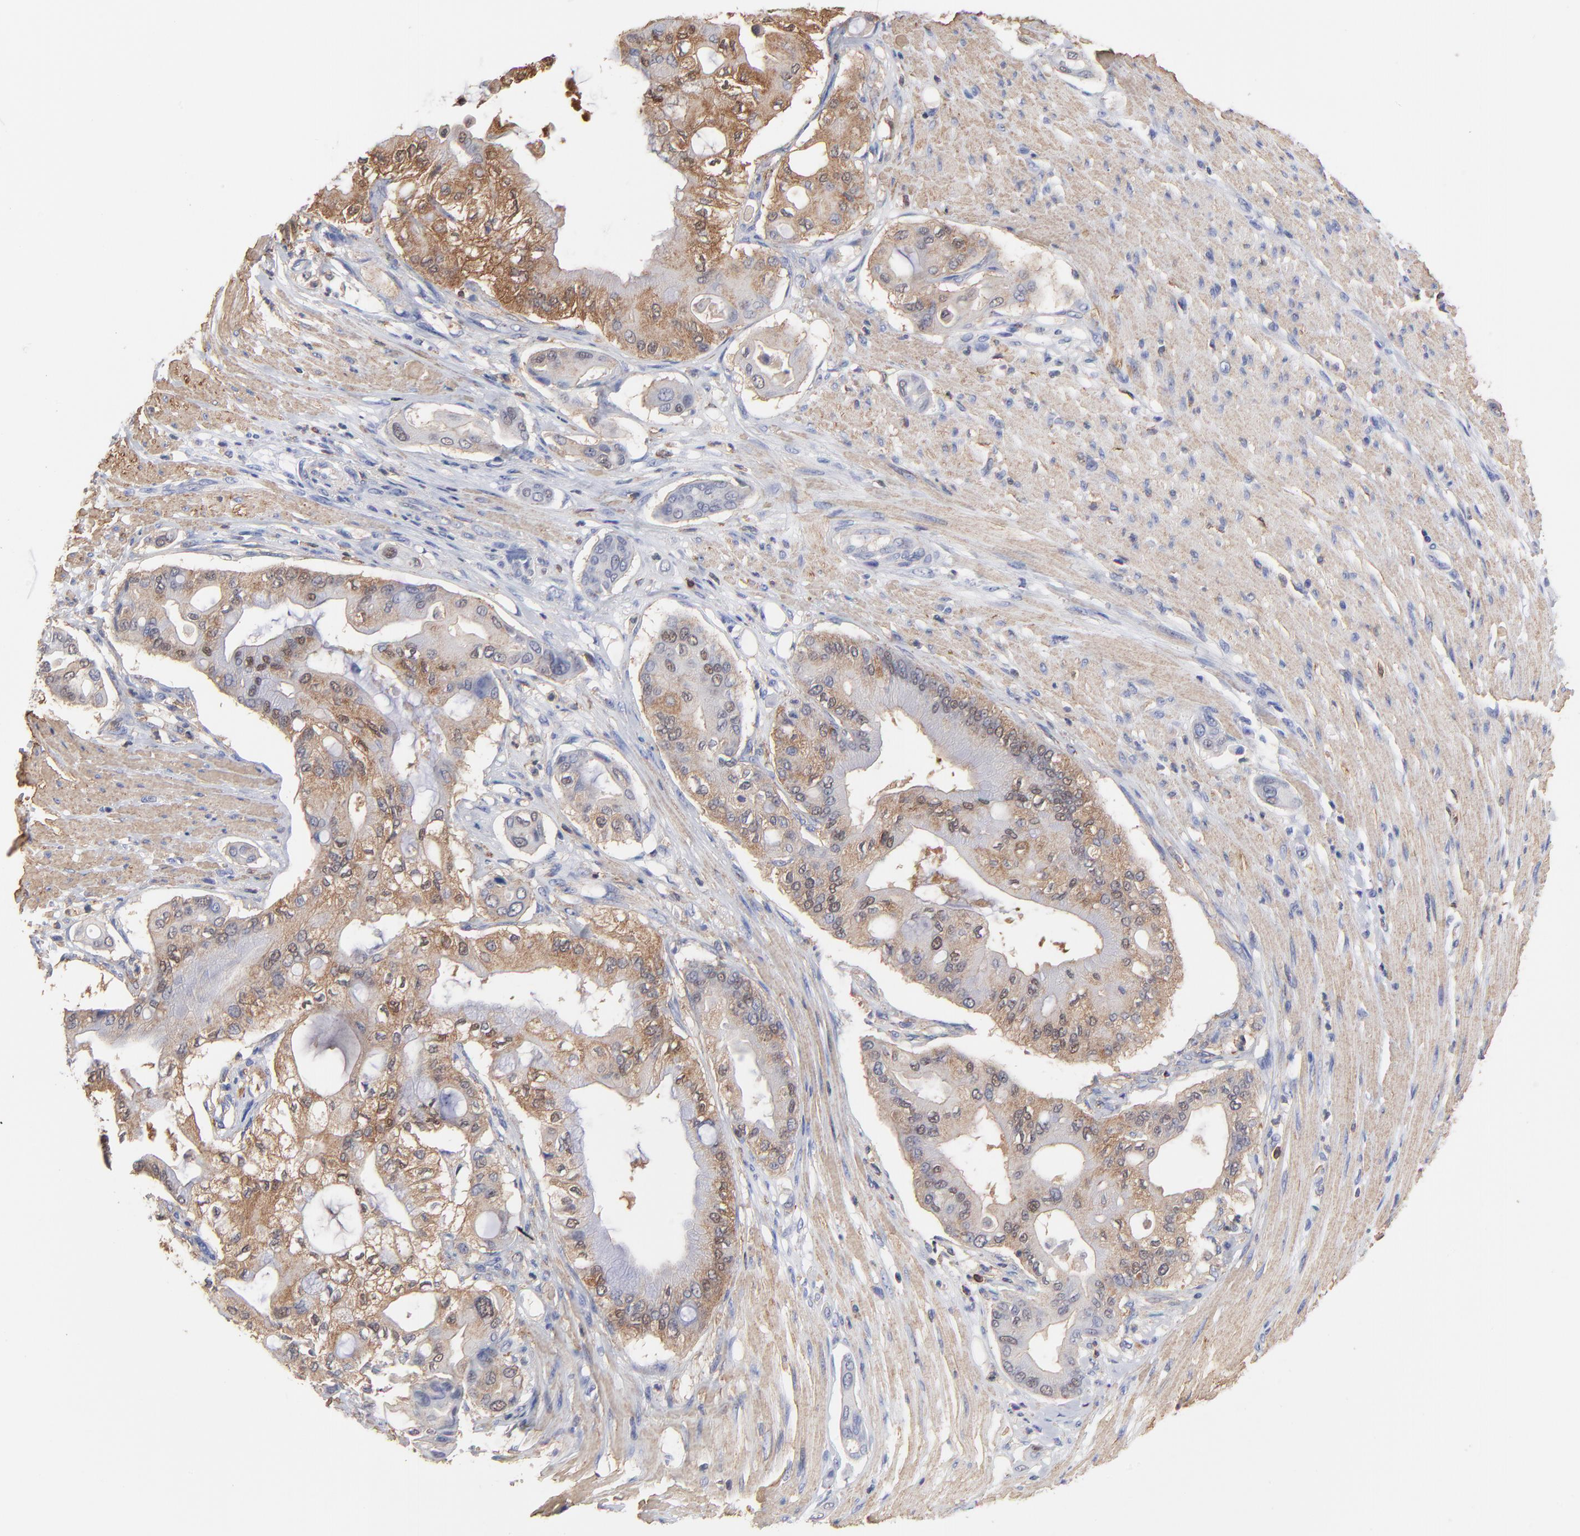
{"staining": {"intensity": "moderate", "quantity": "25%-75%", "location": "cytoplasmic/membranous"}, "tissue": "pancreatic cancer", "cell_type": "Tumor cells", "image_type": "cancer", "snomed": [{"axis": "morphology", "description": "Adenocarcinoma, NOS"}, {"axis": "morphology", "description": "Adenocarcinoma, metastatic, NOS"}, {"axis": "topography", "description": "Lymph node"}, {"axis": "topography", "description": "Pancreas"}, {"axis": "topography", "description": "Duodenum"}], "caption": "Immunohistochemistry (IHC) (DAB) staining of pancreatic metastatic adenocarcinoma displays moderate cytoplasmic/membranous protein positivity in about 25%-75% of tumor cells.", "gene": "ASL", "patient": {"sex": "female", "age": 64}}